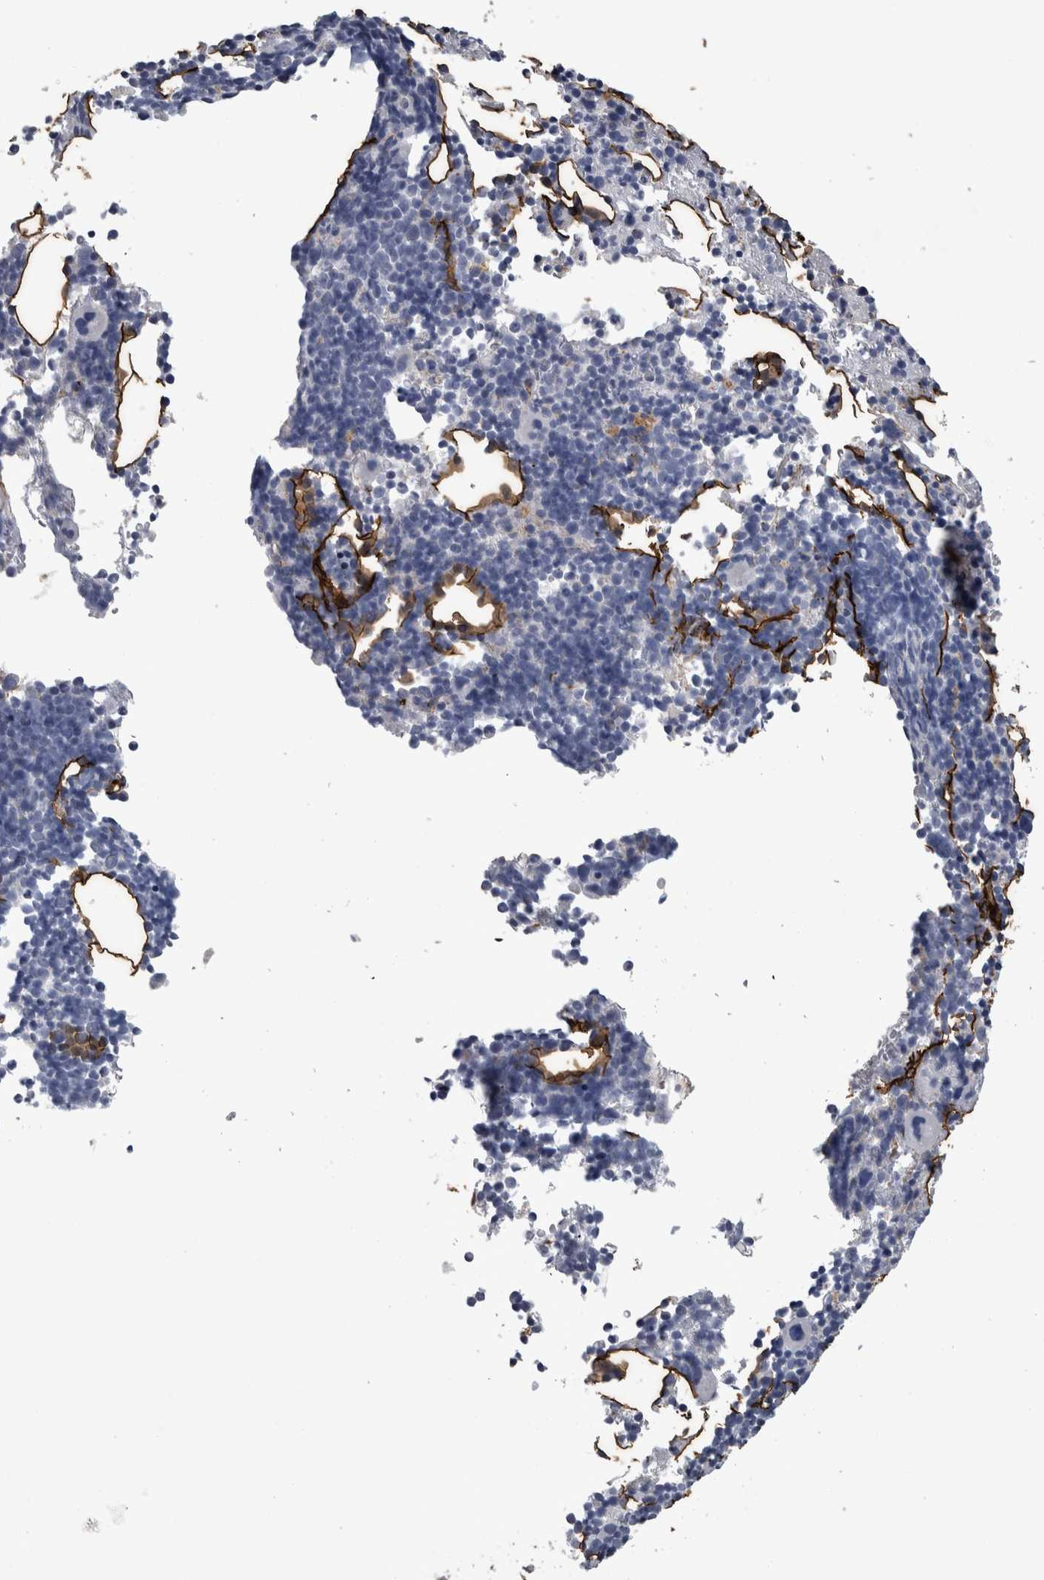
{"staining": {"intensity": "negative", "quantity": "none", "location": "none"}, "tissue": "bone marrow", "cell_type": "Hematopoietic cells", "image_type": "normal", "snomed": [{"axis": "morphology", "description": "Normal tissue, NOS"}, {"axis": "morphology", "description": "Inflammation, NOS"}, {"axis": "topography", "description": "Bone marrow"}], "caption": "A high-resolution photomicrograph shows immunohistochemistry staining of normal bone marrow, which shows no significant positivity in hematopoietic cells.", "gene": "DPP7", "patient": {"sex": "male", "age": 31}}